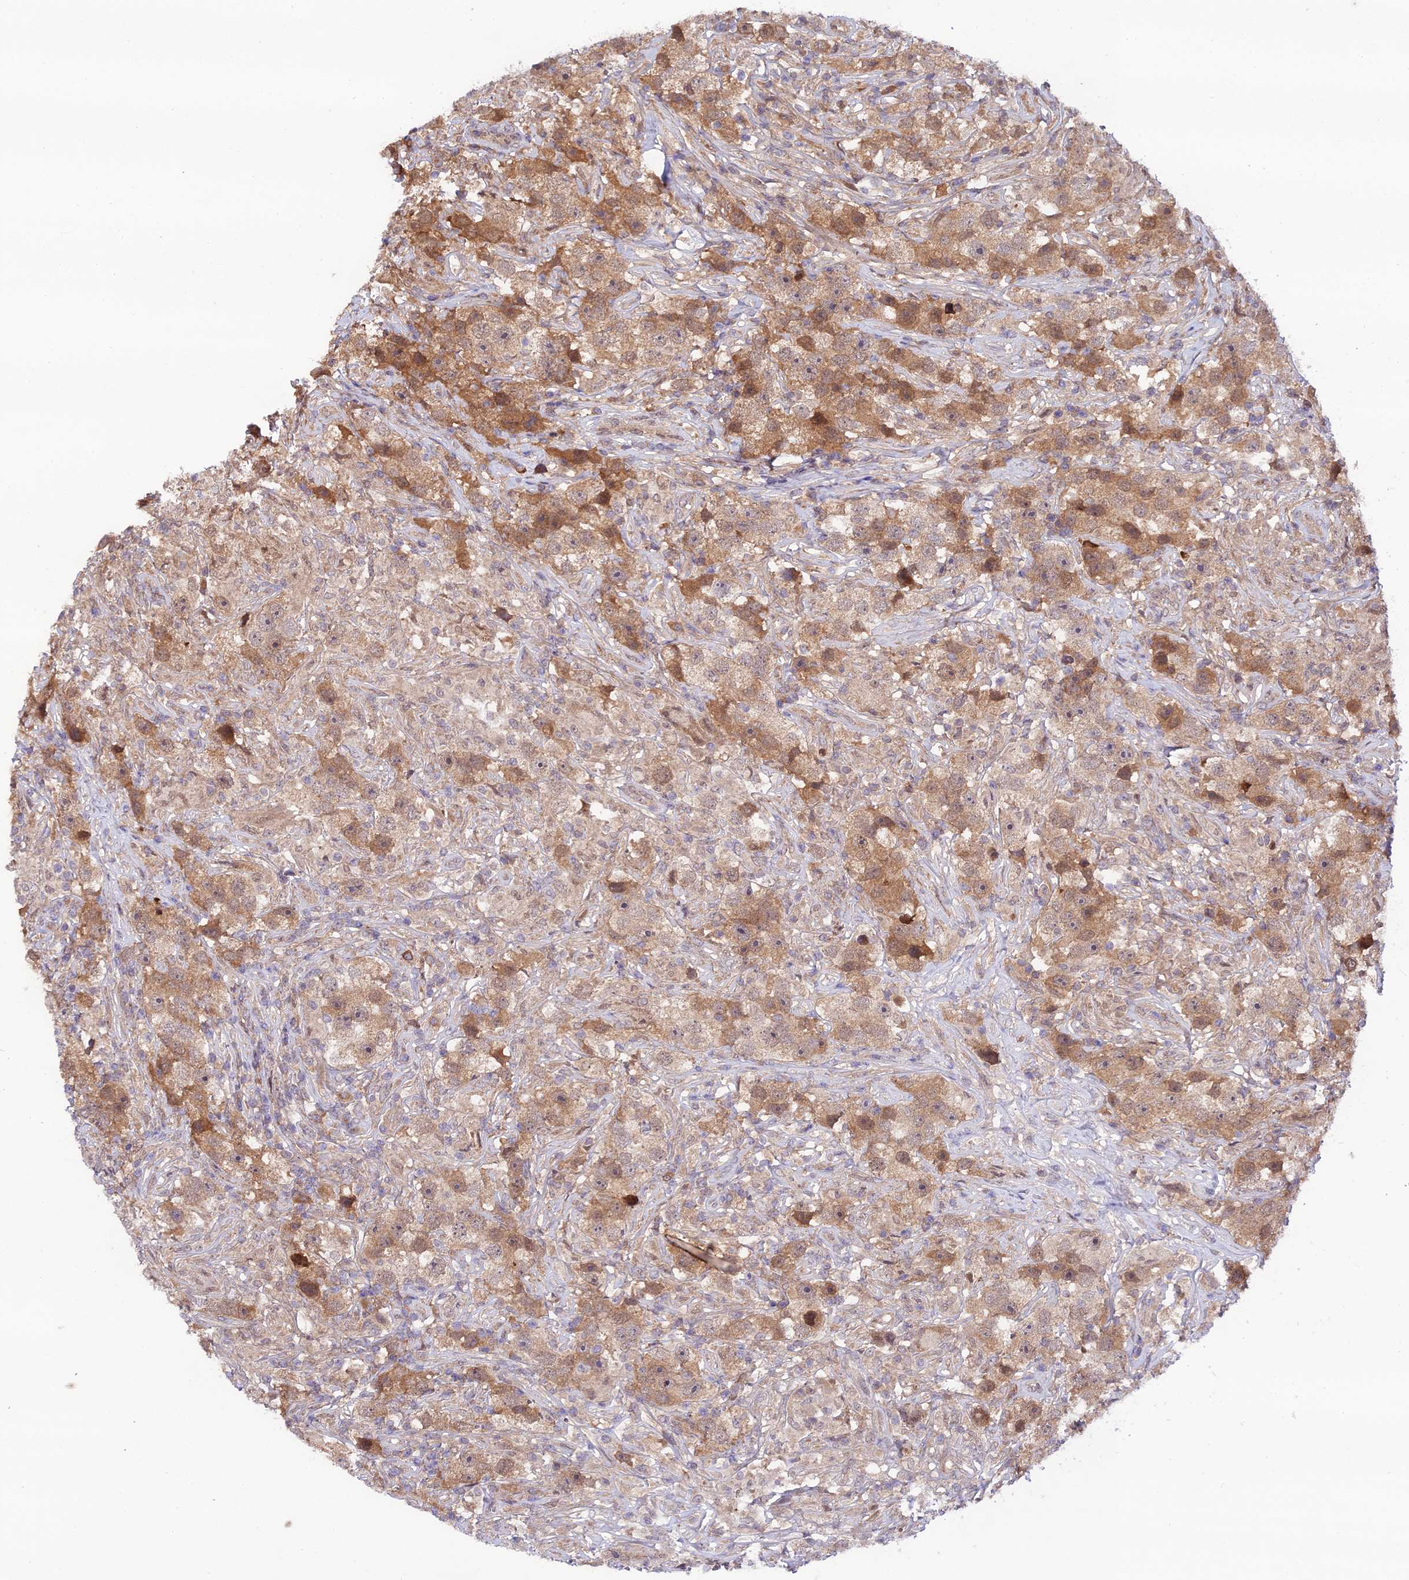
{"staining": {"intensity": "moderate", "quantity": ">75%", "location": "cytoplasmic/membranous"}, "tissue": "testis cancer", "cell_type": "Tumor cells", "image_type": "cancer", "snomed": [{"axis": "morphology", "description": "Seminoma, NOS"}, {"axis": "topography", "description": "Testis"}], "caption": "Immunohistochemical staining of human seminoma (testis) demonstrates moderate cytoplasmic/membranous protein staining in about >75% of tumor cells.", "gene": "TRIM40", "patient": {"sex": "male", "age": 49}}